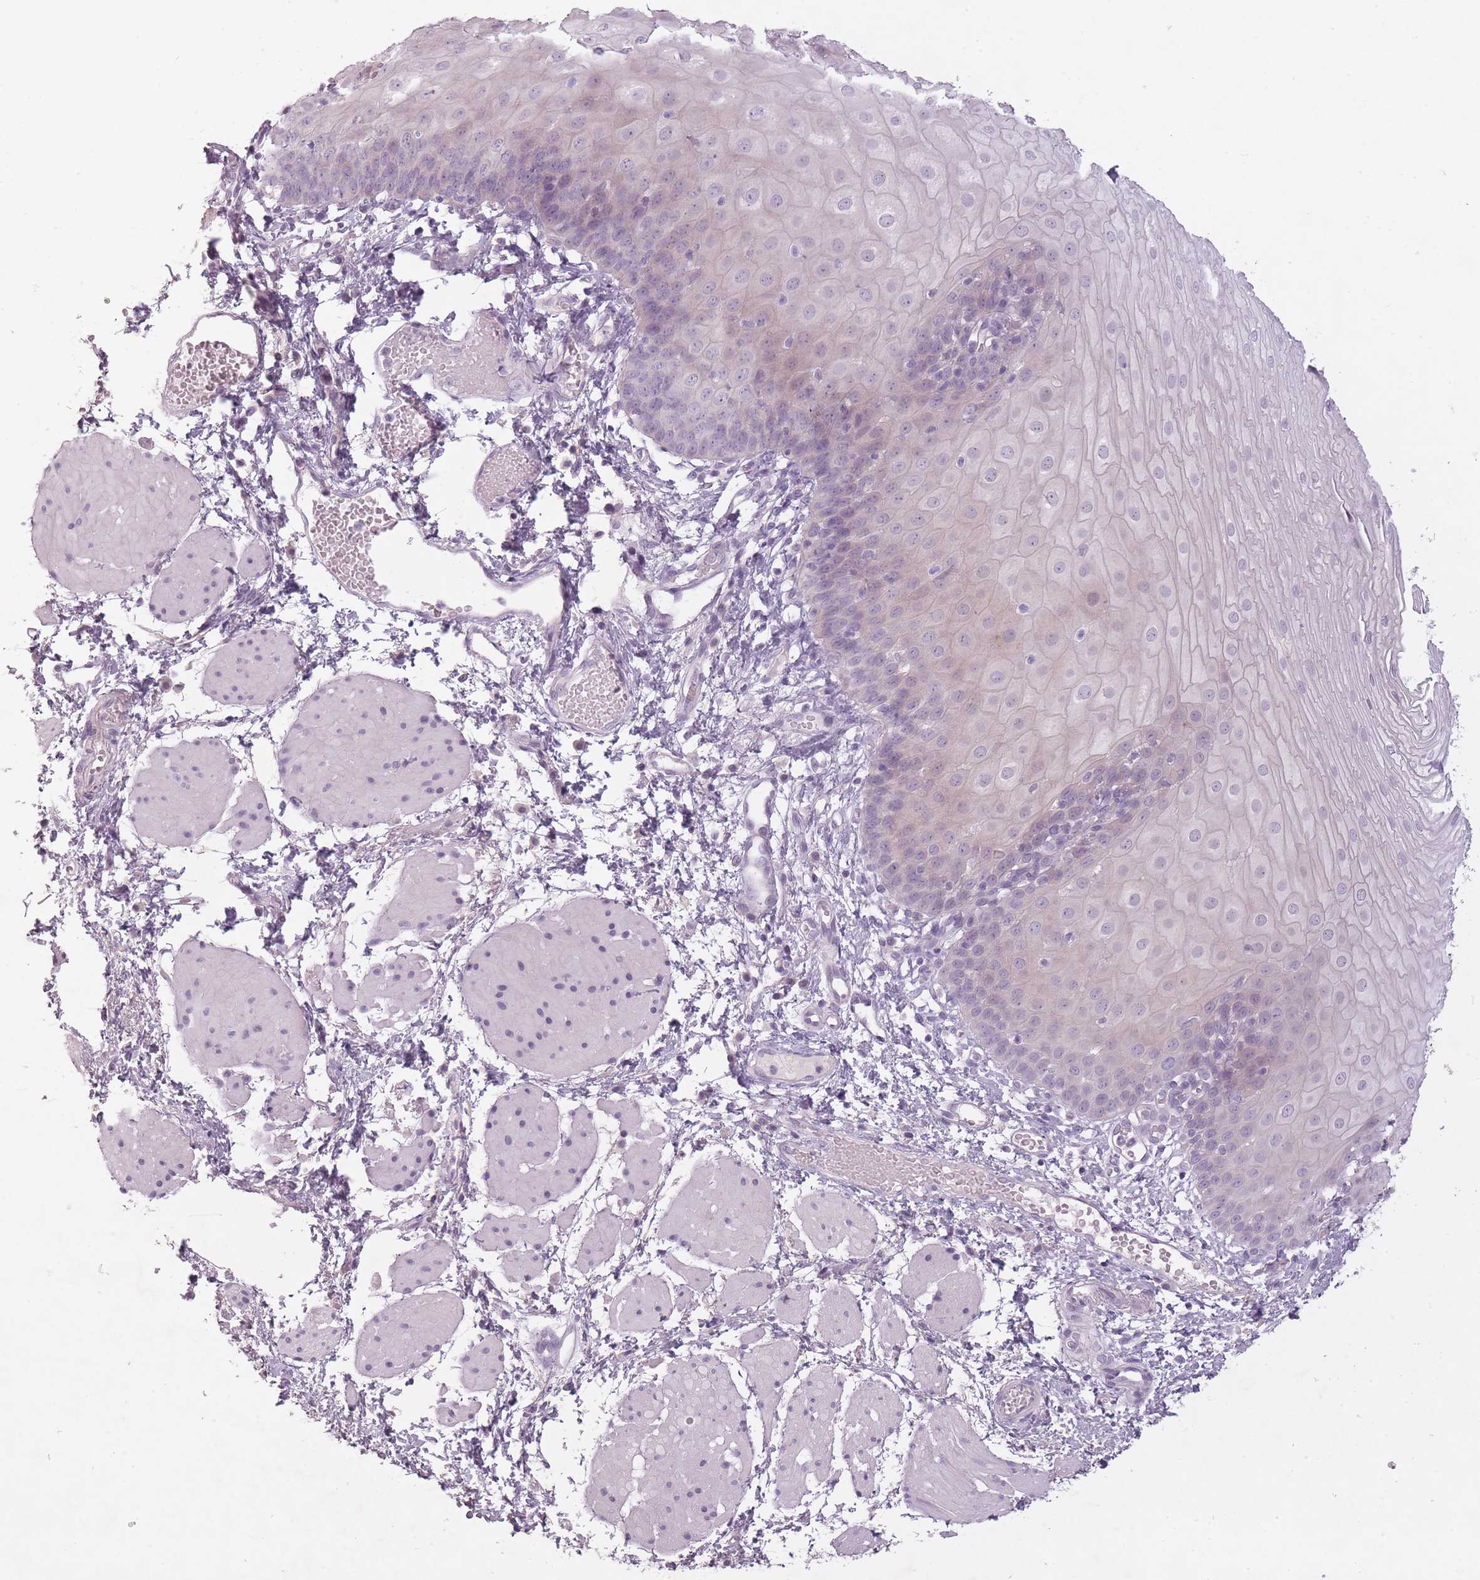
{"staining": {"intensity": "negative", "quantity": "none", "location": "none"}, "tissue": "esophagus", "cell_type": "Squamous epithelial cells", "image_type": "normal", "snomed": [{"axis": "morphology", "description": "Normal tissue, NOS"}, {"axis": "topography", "description": "Esophagus"}], "caption": "Squamous epithelial cells show no significant staining in normal esophagus.", "gene": "FAM43B", "patient": {"sex": "male", "age": 69}}